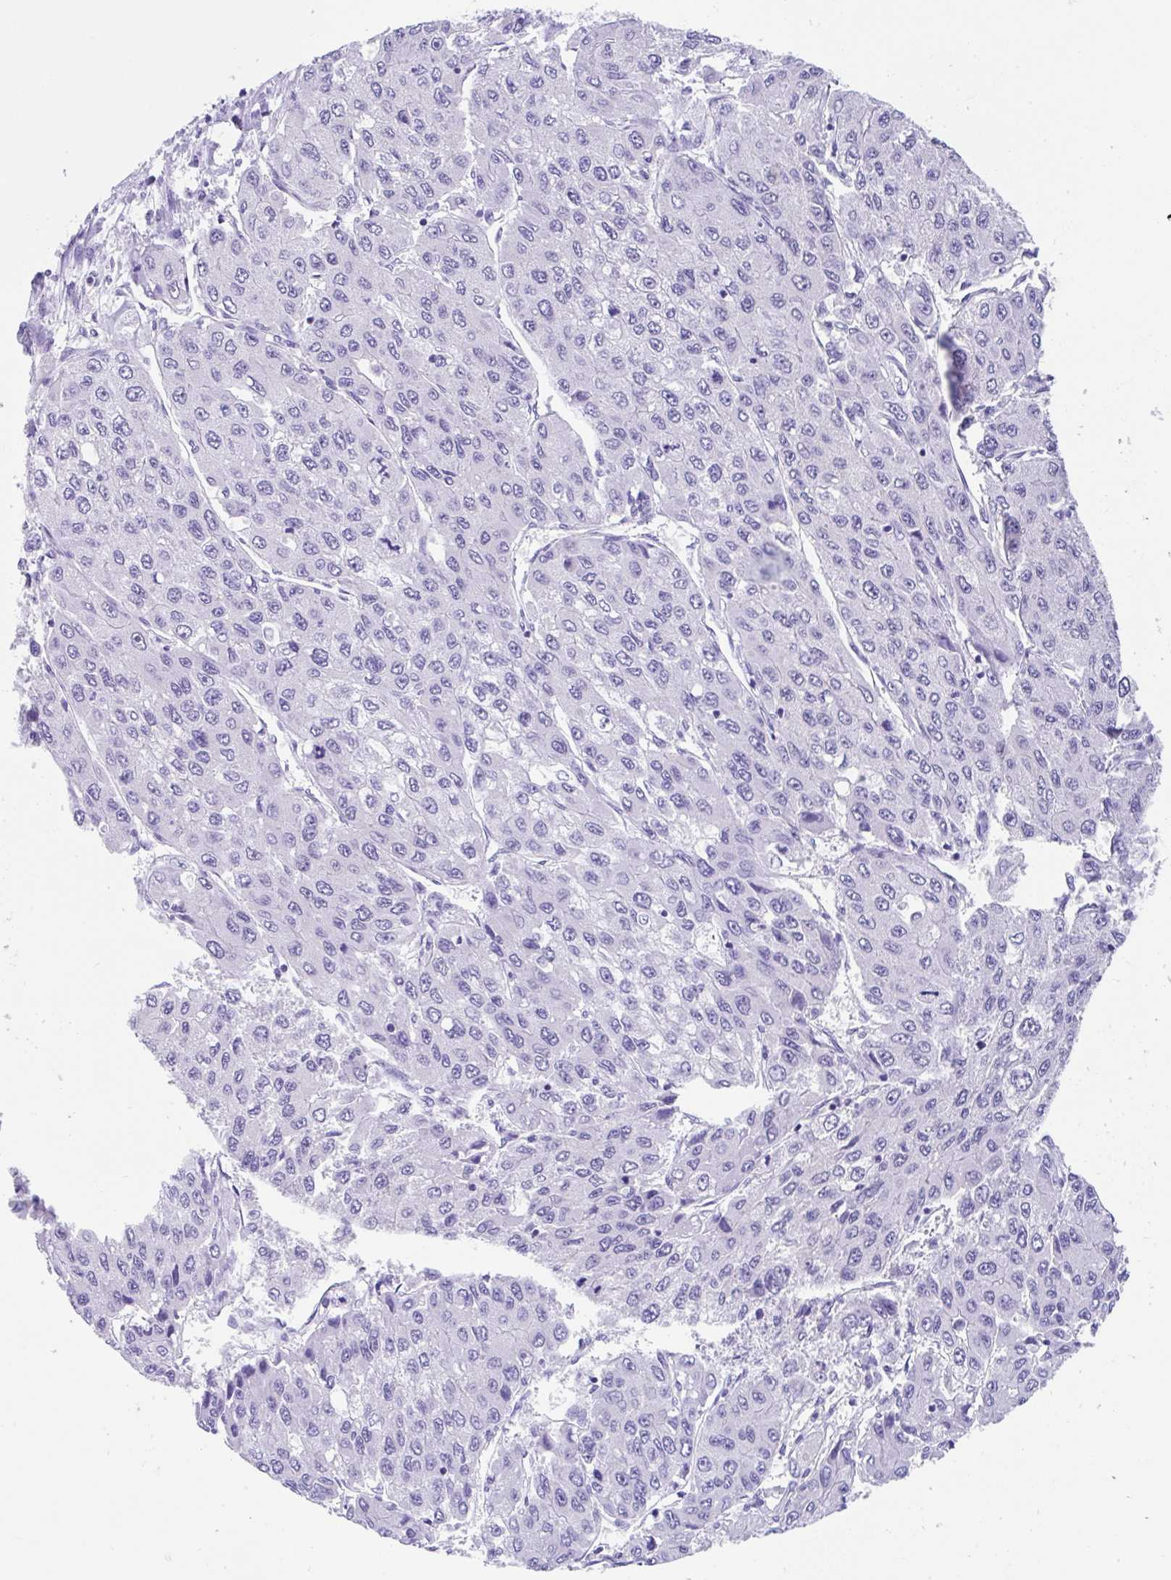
{"staining": {"intensity": "negative", "quantity": "none", "location": "none"}, "tissue": "liver cancer", "cell_type": "Tumor cells", "image_type": "cancer", "snomed": [{"axis": "morphology", "description": "Carcinoma, Hepatocellular, NOS"}, {"axis": "topography", "description": "Liver"}], "caption": "This photomicrograph is of liver hepatocellular carcinoma stained with immunohistochemistry to label a protein in brown with the nuclei are counter-stained blue. There is no positivity in tumor cells. Nuclei are stained in blue.", "gene": "FAM107A", "patient": {"sex": "female", "age": 66}}